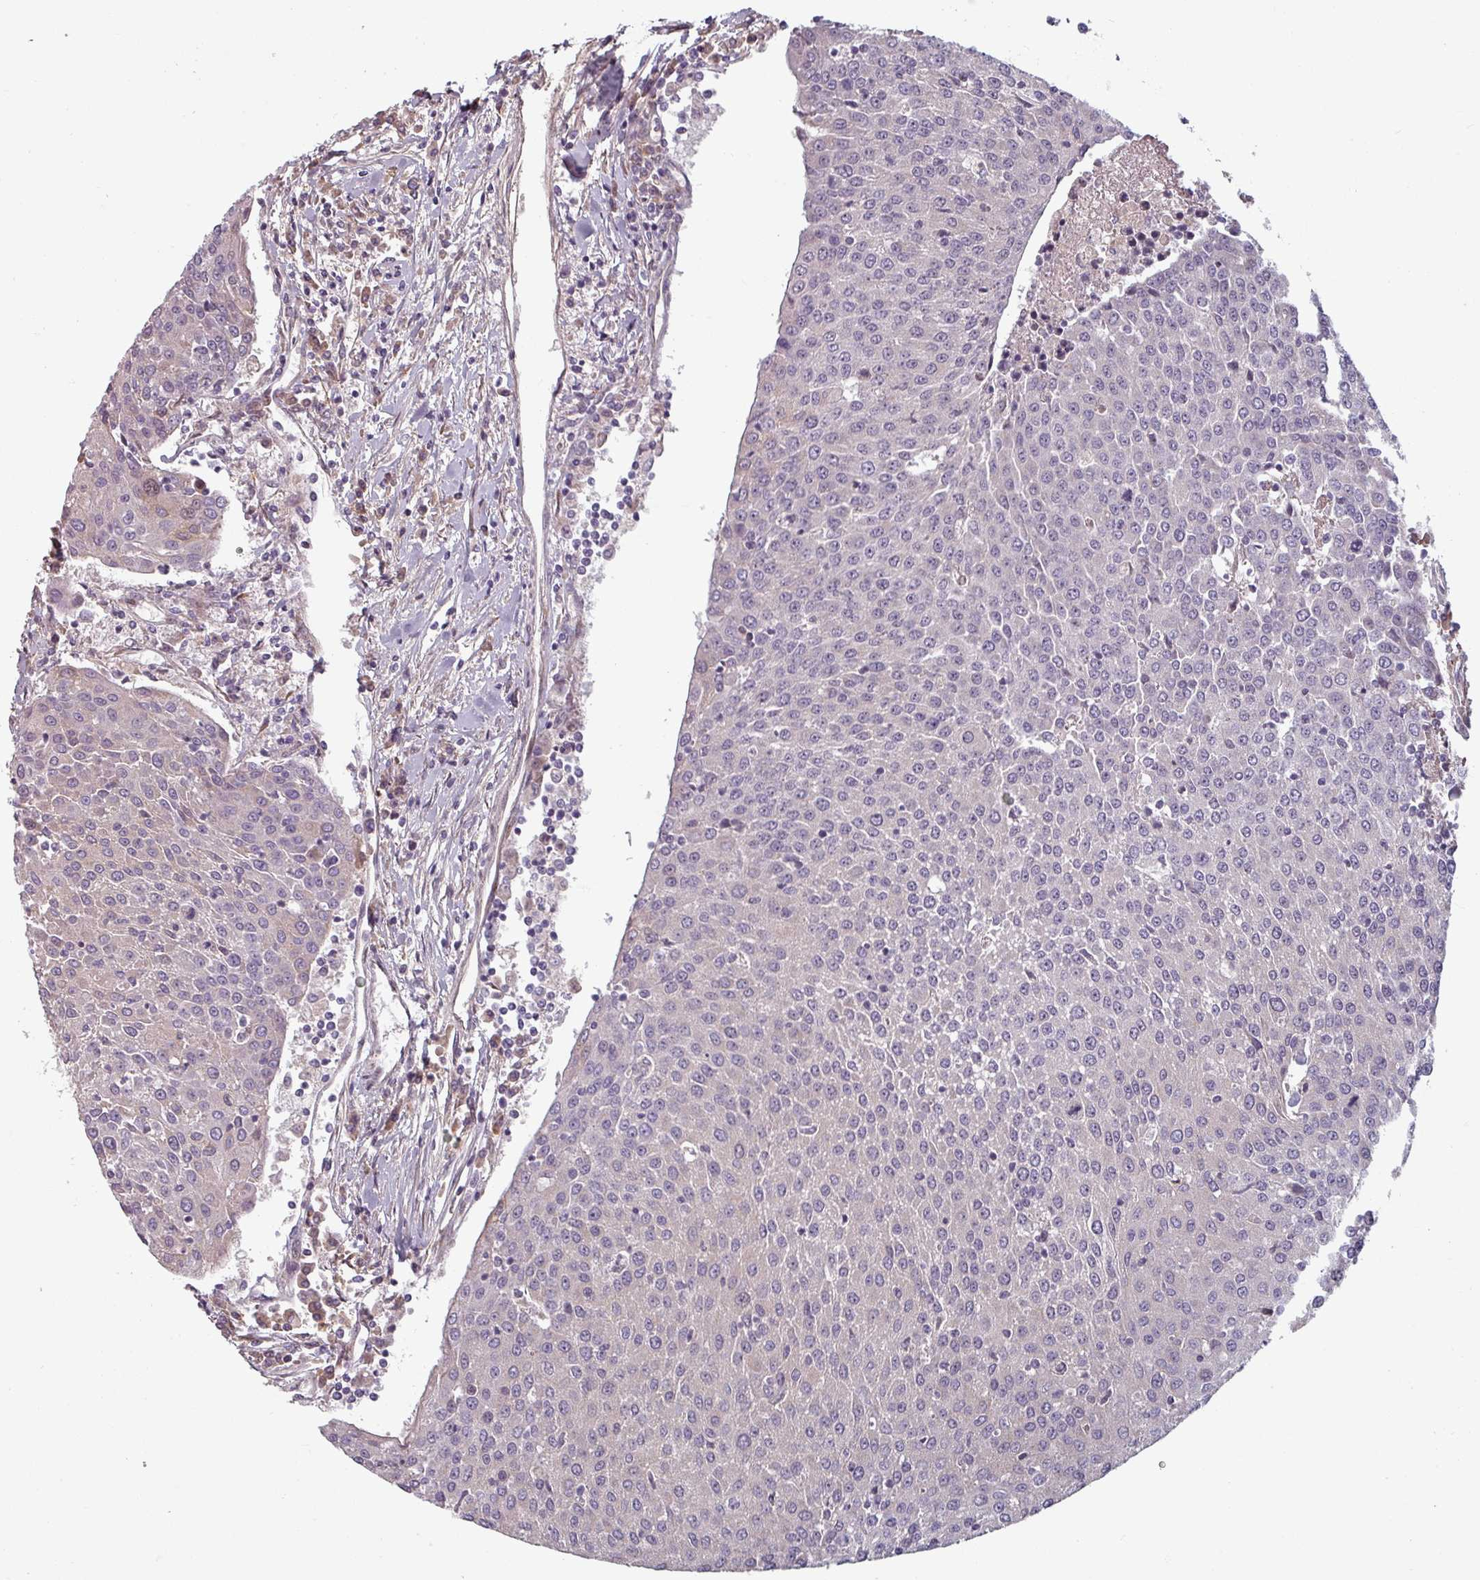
{"staining": {"intensity": "negative", "quantity": "none", "location": "none"}, "tissue": "urothelial cancer", "cell_type": "Tumor cells", "image_type": "cancer", "snomed": [{"axis": "morphology", "description": "Urothelial carcinoma, High grade"}, {"axis": "topography", "description": "Urinary bladder"}], "caption": "Human high-grade urothelial carcinoma stained for a protein using immunohistochemistry demonstrates no expression in tumor cells.", "gene": "CYB5RL", "patient": {"sex": "female", "age": 85}}